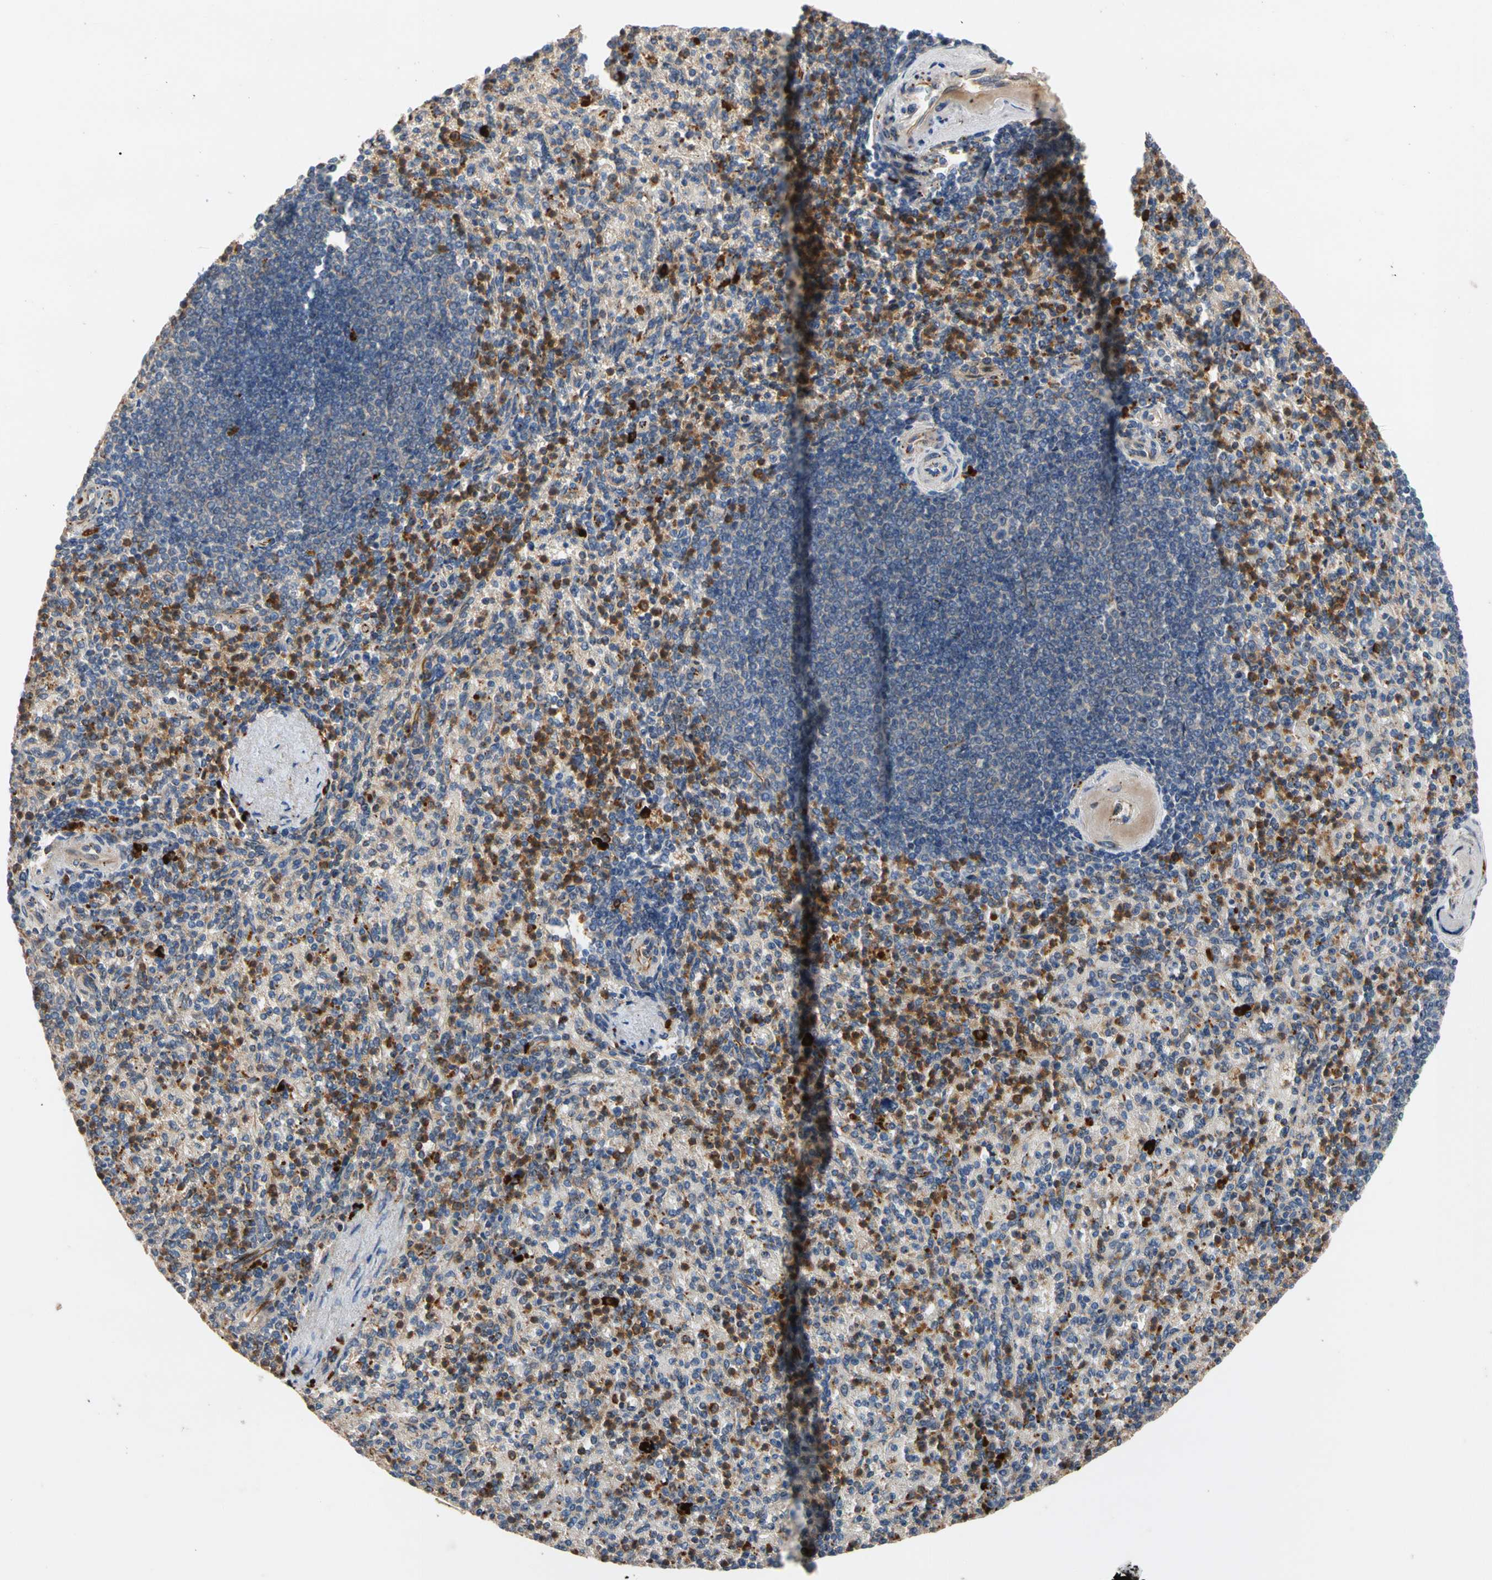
{"staining": {"intensity": "strong", "quantity": "25%-75%", "location": "cytoplasmic/membranous"}, "tissue": "spleen", "cell_type": "Cells in red pulp", "image_type": "normal", "snomed": [{"axis": "morphology", "description": "Normal tissue, NOS"}, {"axis": "topography", "description": "Spleen"}], "caption": "This is a histology image of immunohistochemistry staining of benign spleen, which shows strong positivity in the cytoplasmic/membranous of cells in red pulp.", "gene": "FGD6", "patient": {"sex": "female", "age": 74}}